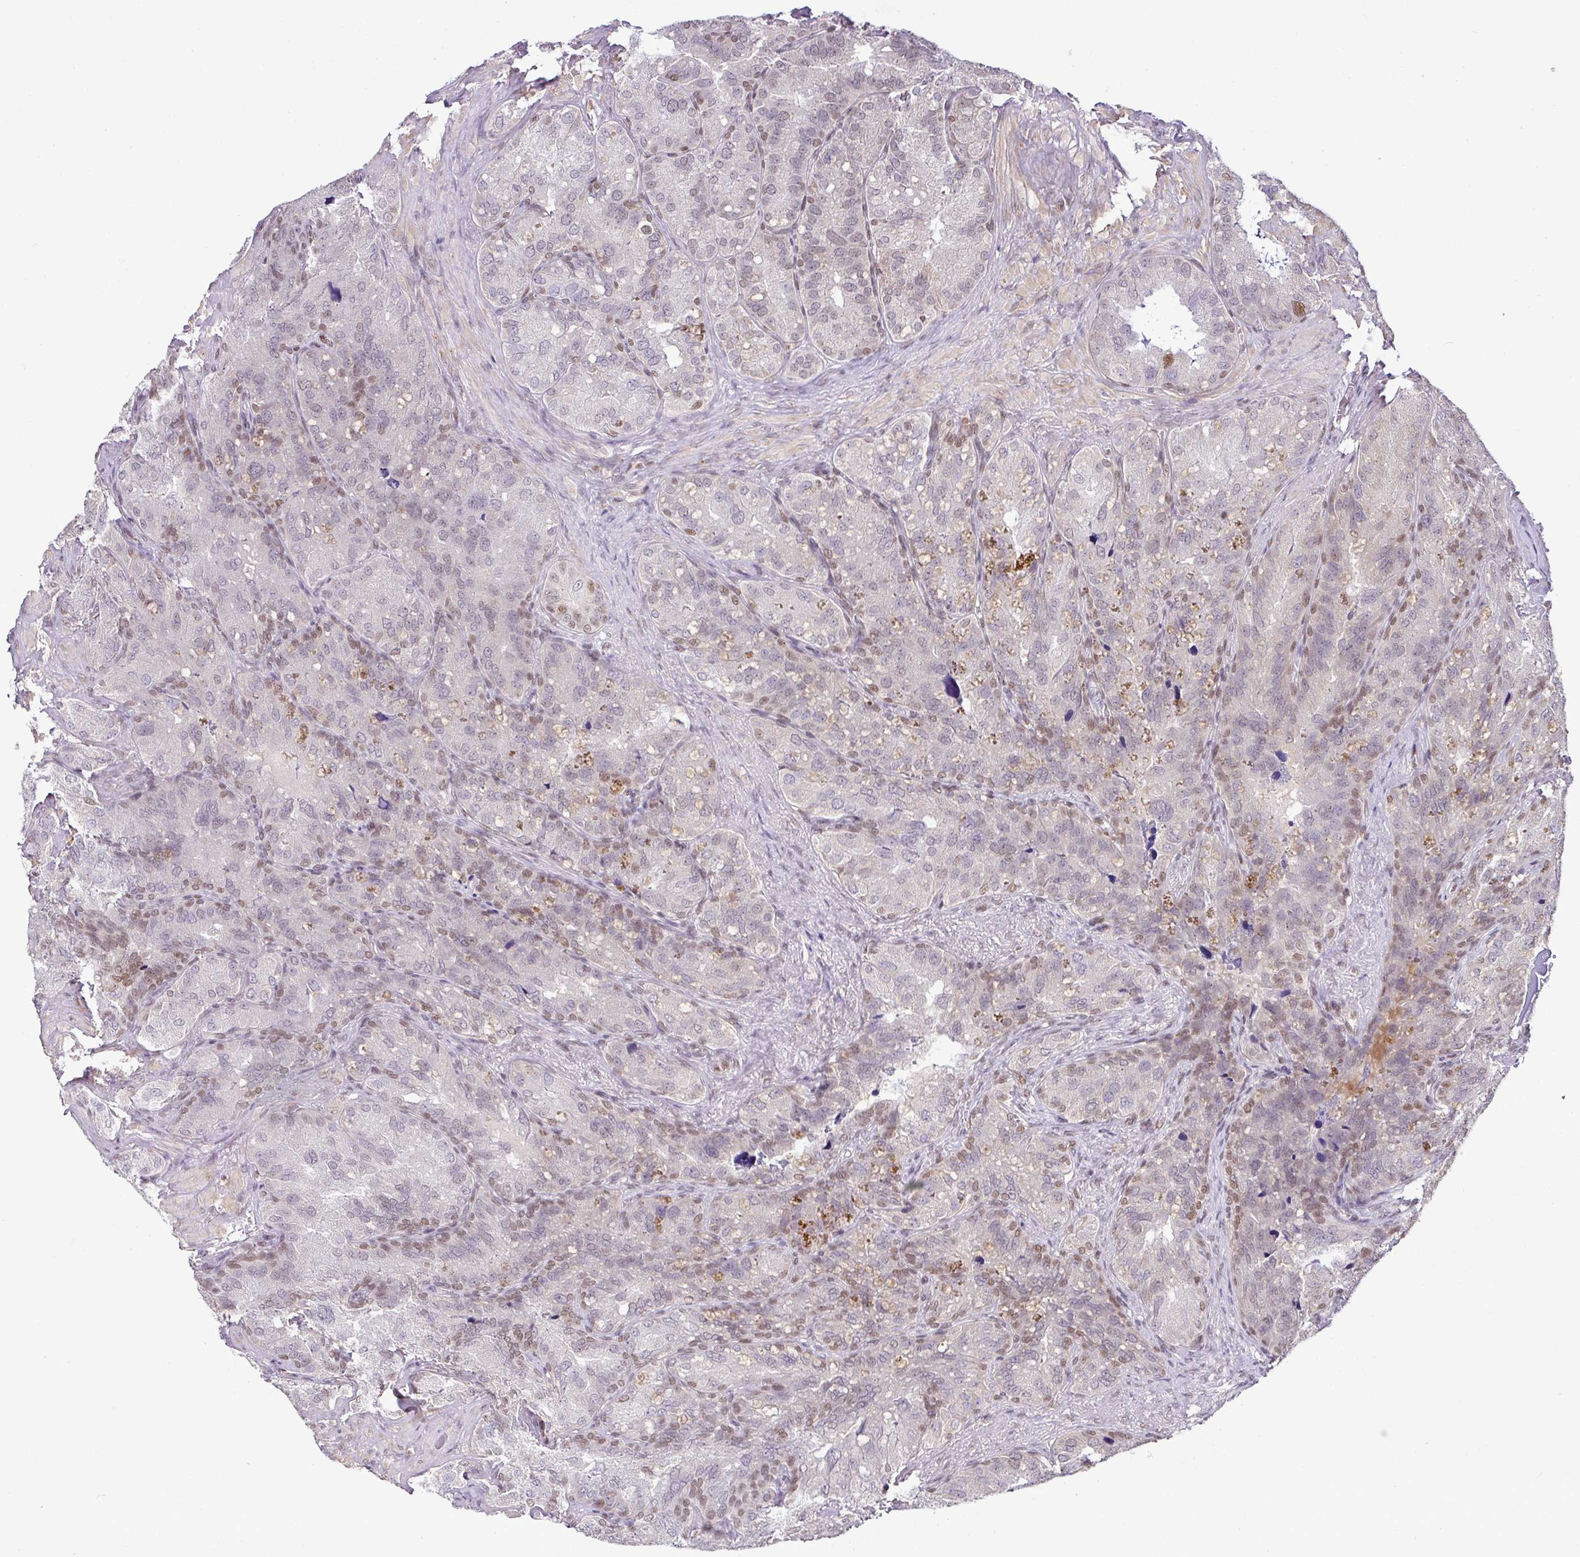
{"staining": {"intensity": "moderate", "quantity": ">75%", "location": "nuclear"}, "tissue": "seminal vesicle", "cell_type": "Glandular cells", "image_type": "normal", "snomed": [{"axis": "morphology", "description": "Normal tissue, NOS"}, {"axis": "topography", "description": "Seminal veicle"}], "caption": "A histopathology image showing moderate nuclear positivity in about >75% of glandular cells in unremarkable seminal vesicle, as visualized by brown immunohistochemical staining.", "gene": "PGAP4", "patient": {"sex": "male", "age": 69}}